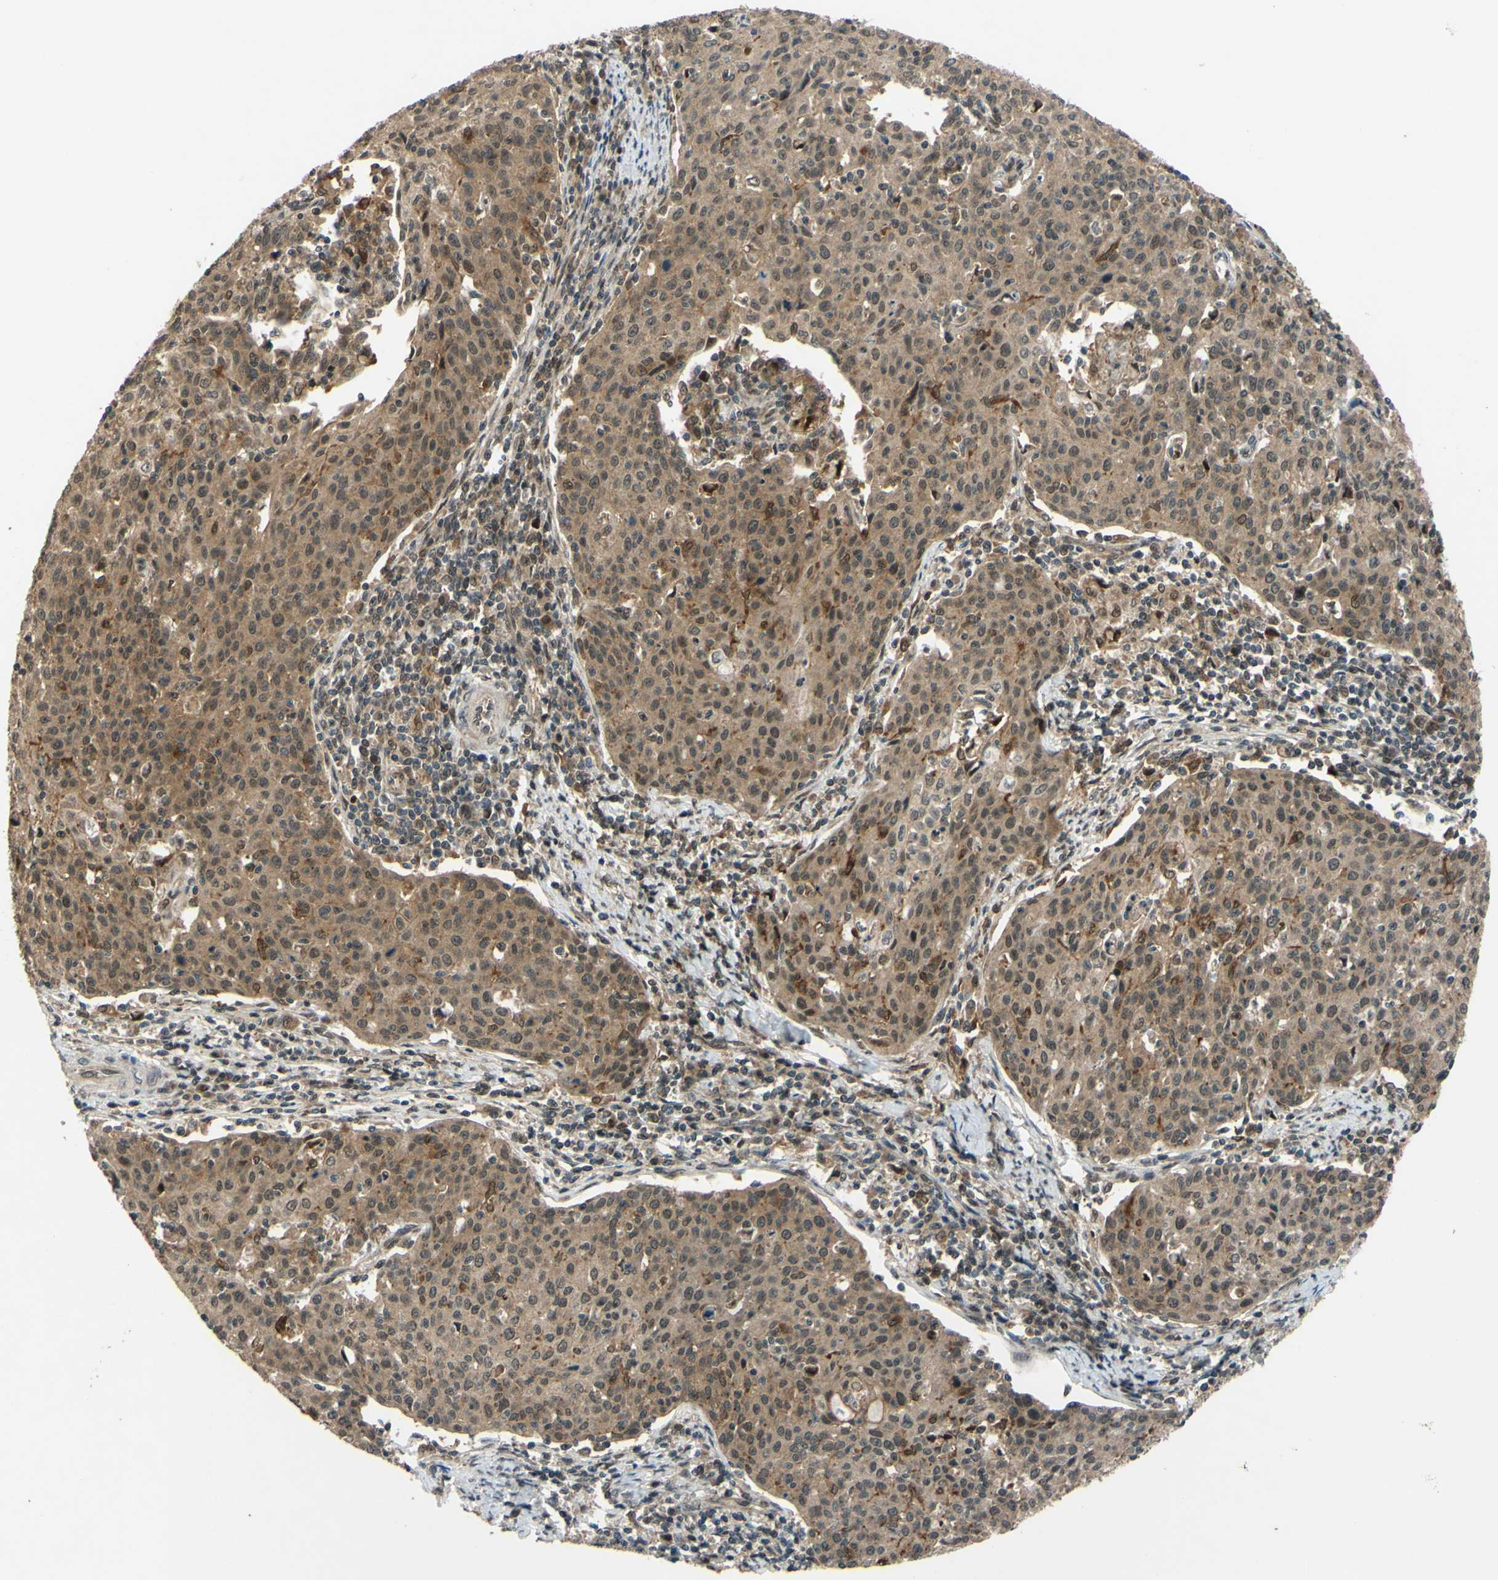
{"staining": {"intensity": "moderate", "quantity": ">75%", "location": "cytoplasmic/membranous"}, "tissue": "cervical cancer", "cell_type": "Tumor cells", "image_type": "cancer", "snomed": [{"axis": "morphology", "description": "Squamous cell carcinoma, NOS"}, {"axis": "topography", "description": "Cervix"}], "caption": "Immunohistochemical staining of human cervical cancer exhibits medium levels of moderate cytoplasmic/membranous positivity in about >75% of tumor cells.", "gene": "ABCC8", "patient": {"sex": "female", "age": 38}}